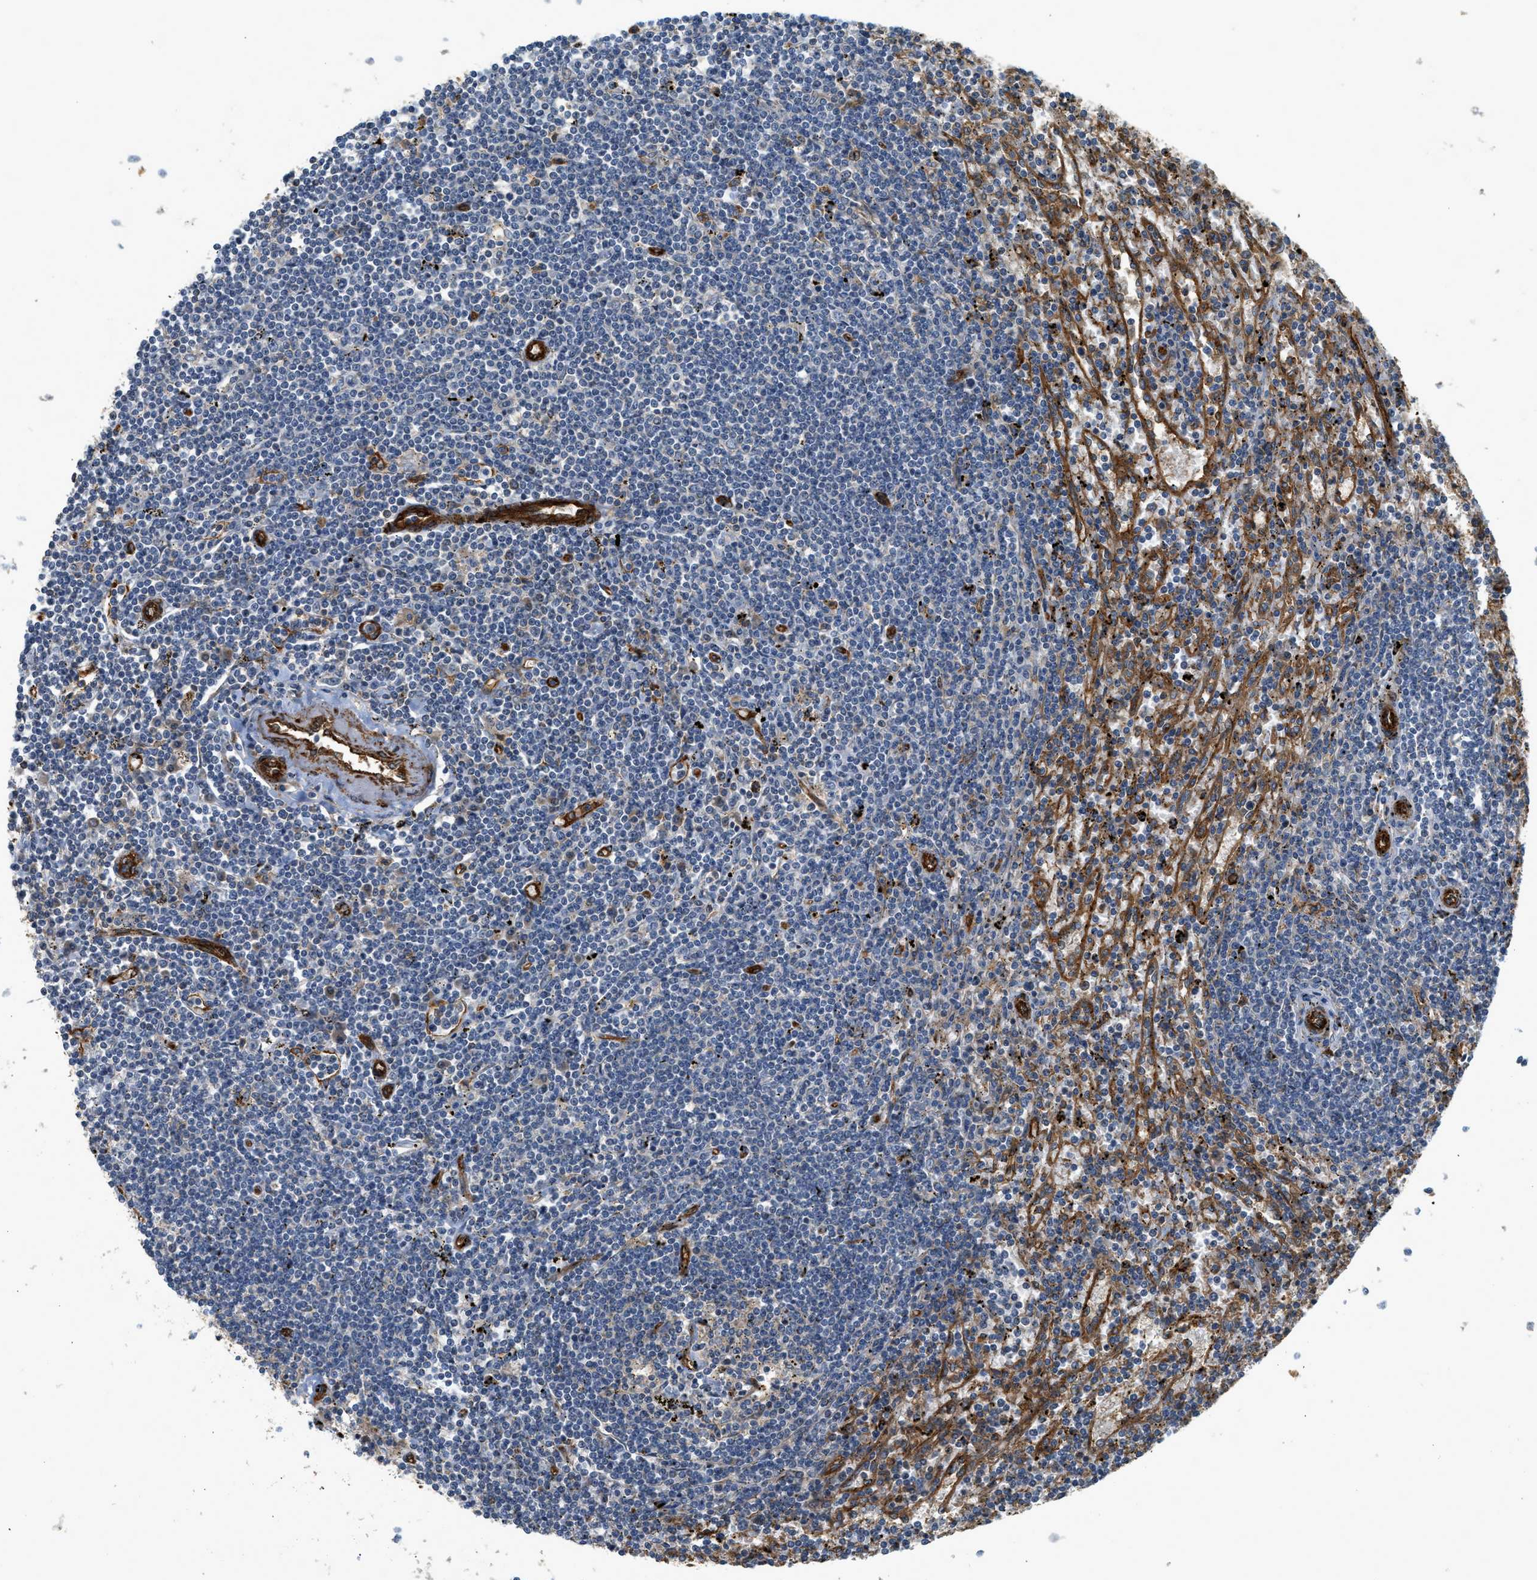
{"staining": {"intensity": "negative", "quantity": "none", "location": "none"}, "tissue": "lymphoma", "cell_type": "Tumor cells", "image_type": "cancer", "snomed": [{"axis": "morphology", "description": "Malignant lymphoma, non-Hodgkin's type, Low grade"}, {"axis": "topography", "description": "Spleen"}], "caption": "Tumor cells show no significant protein expression in malignant lymphoma, non-Hodgkin's type (low-grade).", "gene": "HIP1", "patient": {"sex": "male", "age": 76}}